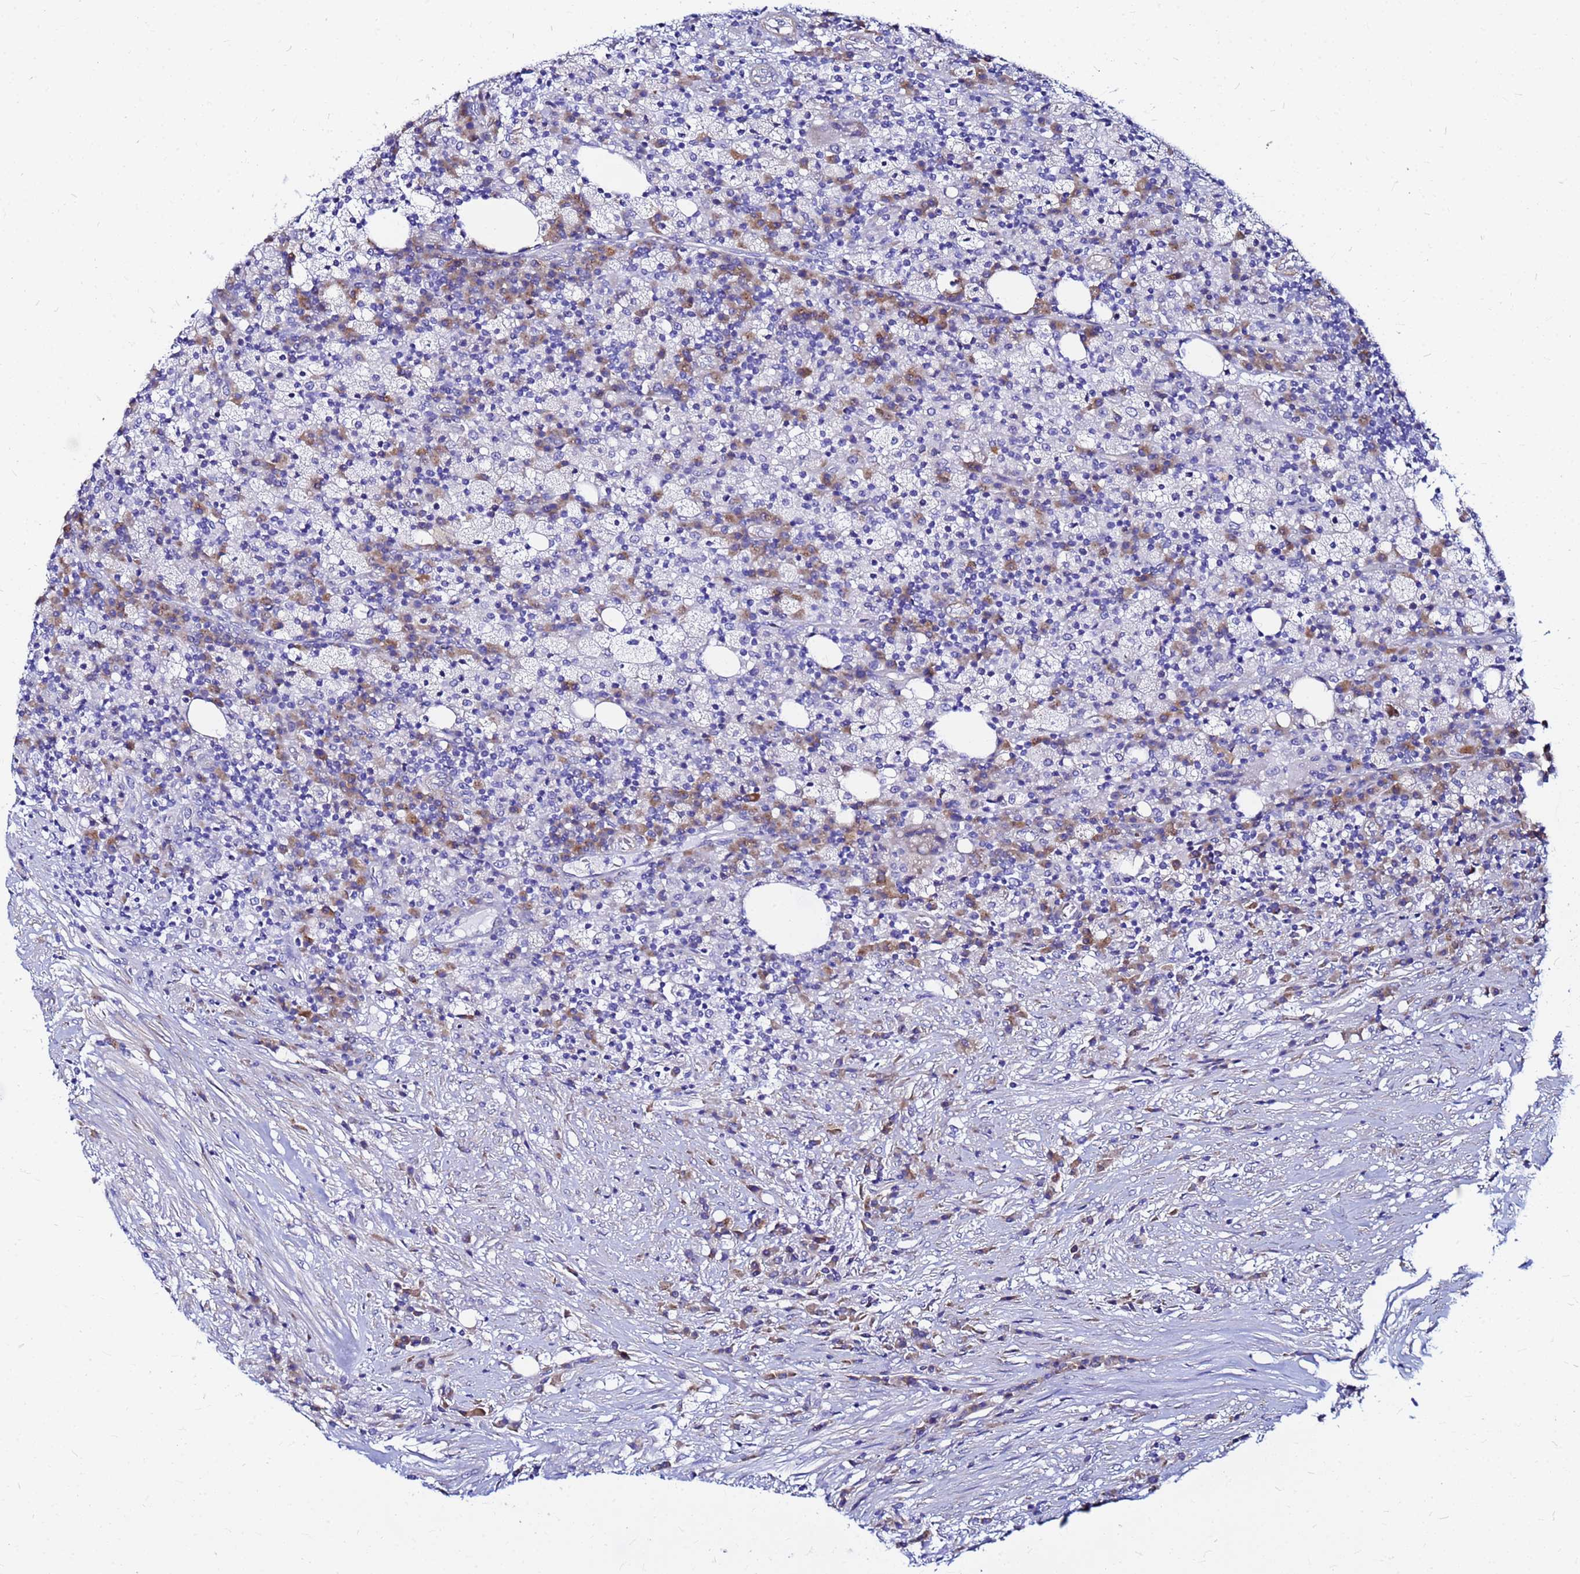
{"staining": {"intensity": "negative", "quantity": "none", "location": "none"}, "tissue": "colorectal cancer", "cell_type": "Tumor cells", "image_type": "cancer", "snomed": [{"axis": "morphology", "description": "Adenocarcinoma, NOS"}, {"axis": "topography", "description": "Colon"}], "caption": "The immunohistochemistry histopathology image has no significant positivity in tumor cells of adenocarcinoma (colorectal) tissue.", "gene": "JRKL", "patient": {"sex": "male", "age": 83}}